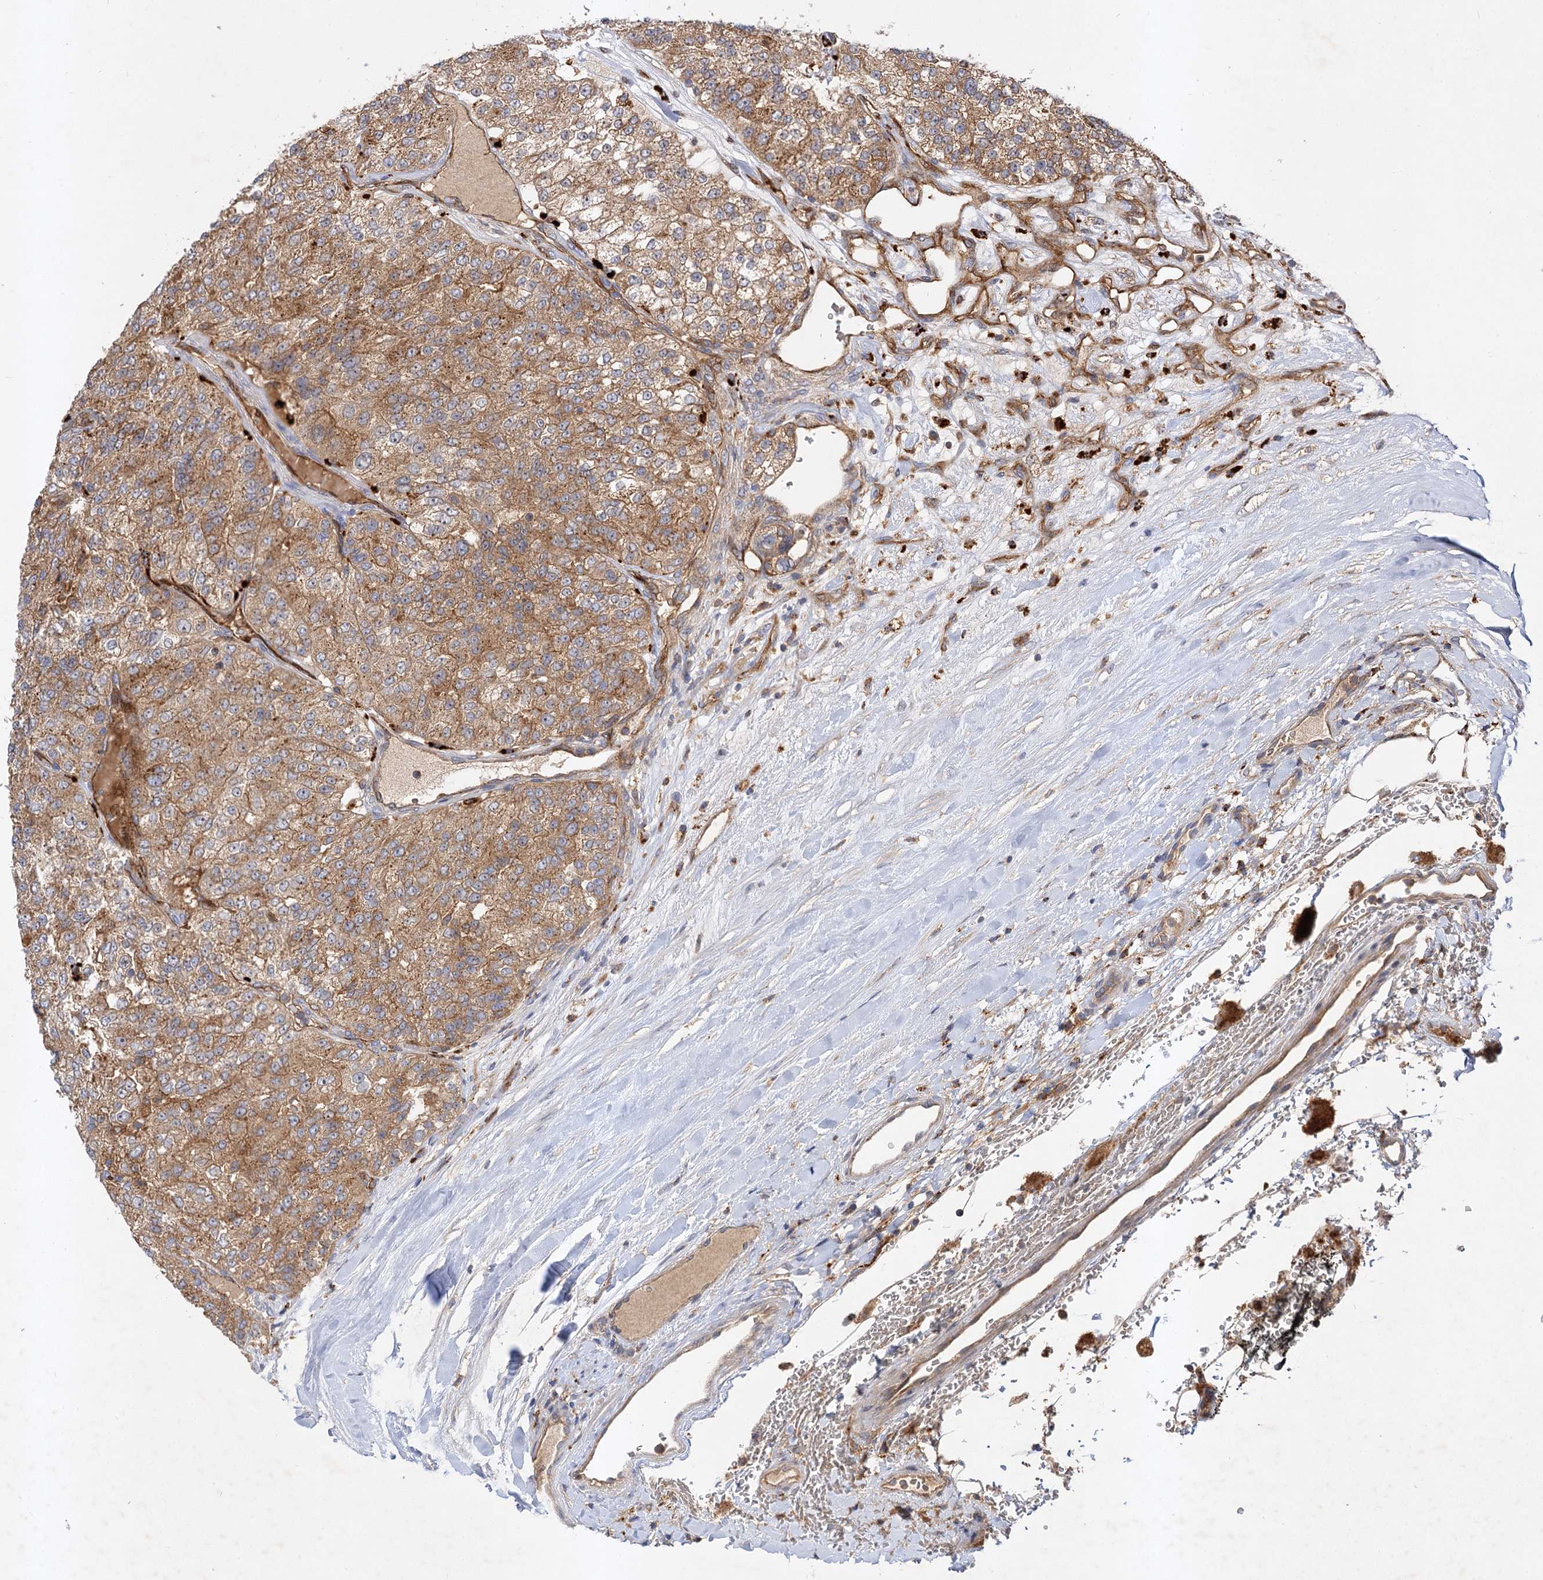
{"staining": {"intensity": "moderate", "quantity": ">75%", "location": "cytoplasmic/membranous"}, "tissue": "renal cancer", "cell_type": "Tumor cells", "image_type": "cancer", "snomed": [{"axis": "morphology", "description": "Adenocarcinoma, NOS"}, {"axis": "topography", "description": "Kidney"}], "caption": "High-power microscopy captured an immunohistochemistry photomicrograph of adenocarcinoma (renal), revealing moderate cytoplasmic/membranous staining in about >75% of tumor cells.", "gene": "PATL1", "patient": {"sex": "female", "age": 63}}